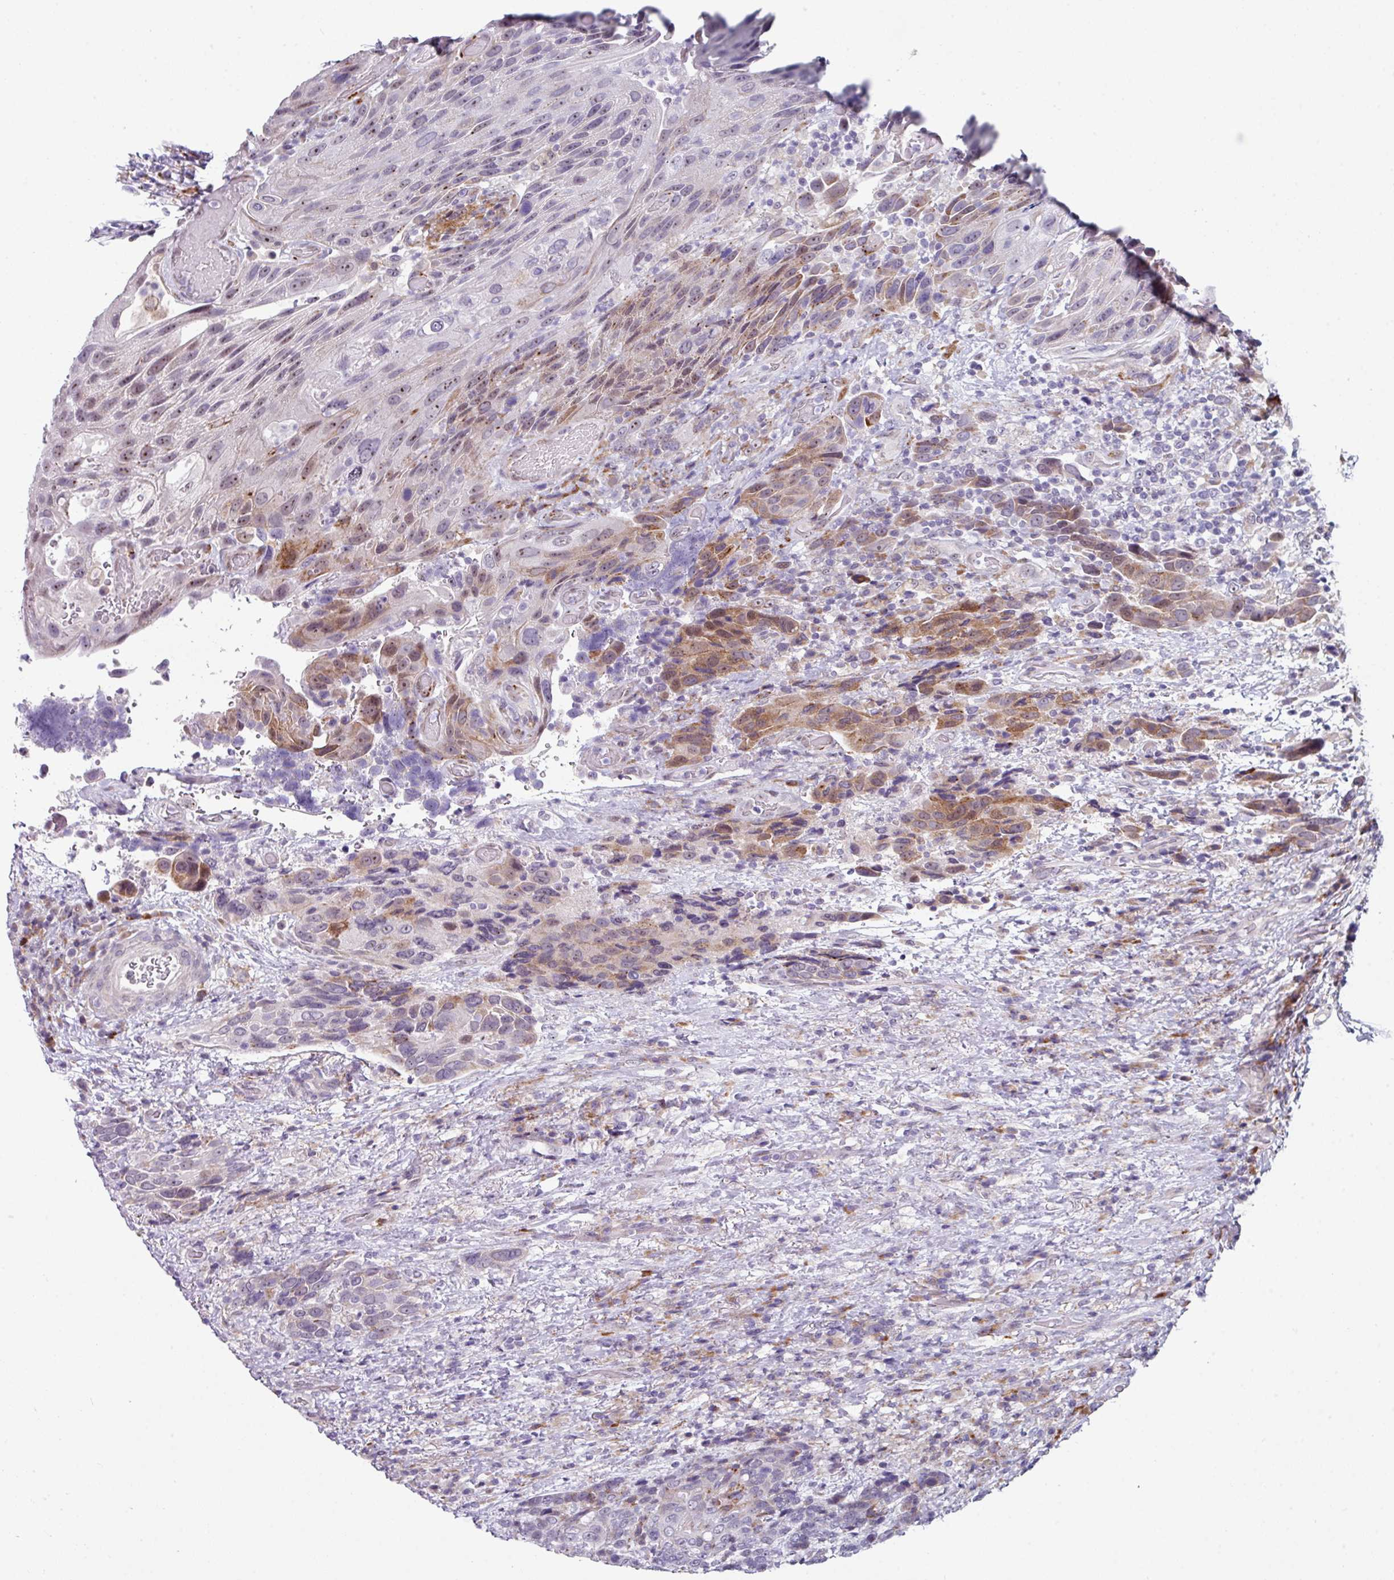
{"staining": {"intensity": "moderate", "quantity": "<25%", "location": "cytoplasmic/membranous"}, "tissue": "urothelial cancer", "cell_type": "Tumor cells", "image_type": "cancer", "snomed": [{"axis": "morphology", "description": "Urothelial carcinoma, High grade"}, {"axis": "topography", "description": "Urinary bladder"}], "caption": "Immunohistochemical staining of human urothelial carcinoma (high-grade) demonstrates moderate cytoplasmic/membranous protein staining in approximately <25% of tumor cells. The staining was performed using DAB (3,3'-diaminobenzidine), with brown indicating positive protein expression. Nuclei are stained blue with hematoxylin.", "gene": "BMS1", "patient": {"sex": "female", "age": 70}}